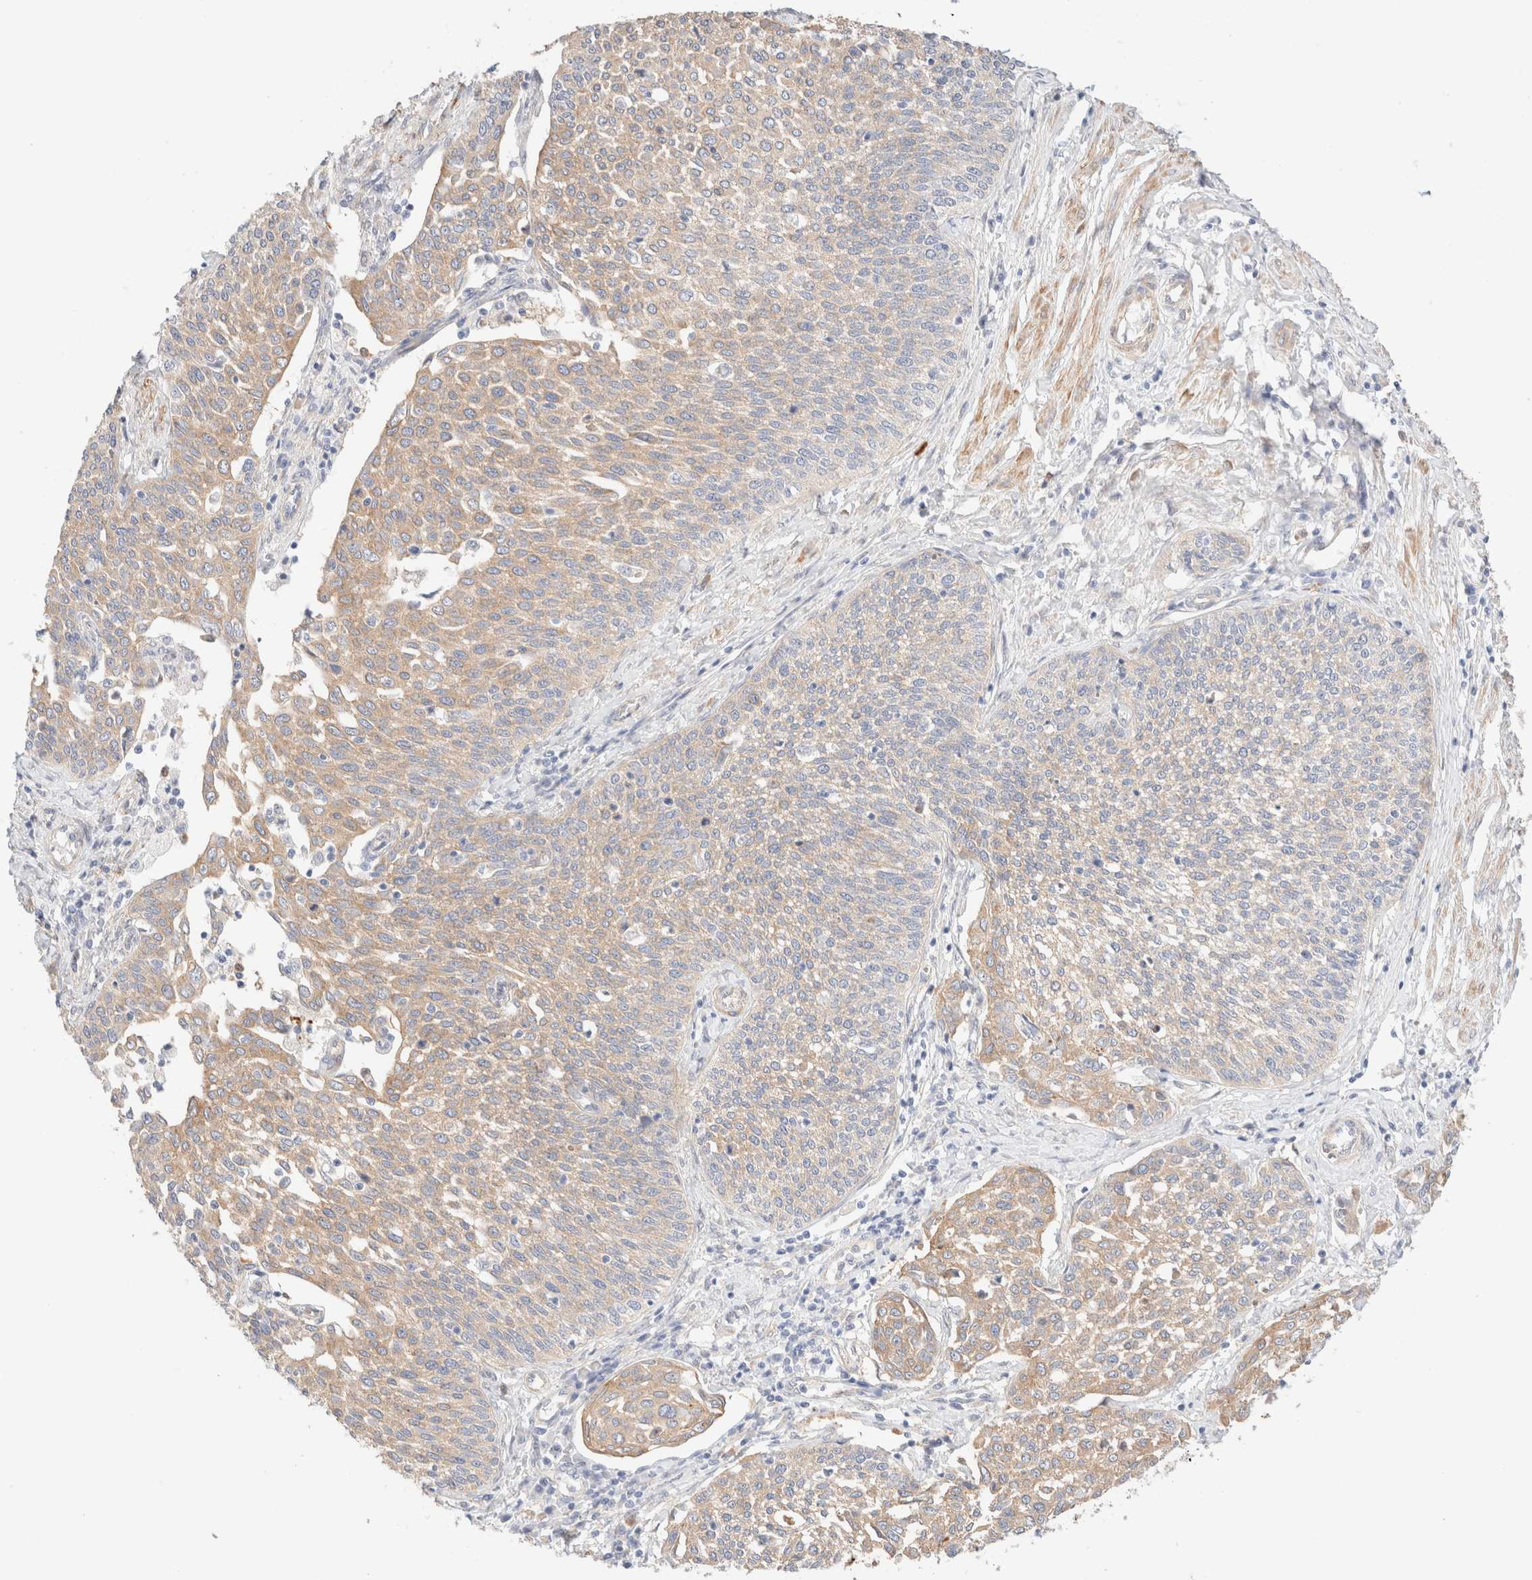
{"staining": {"intensity": "weak", "quantity": "25%-75%", "location": "cytoplasmic/membranous"}, "tissue": "cervical cancer", "cell_type": "Tumor cells", "image_type": "cancer", "snomed": [{"axis": "morphology", "description": "Squamous cell carcinoma, NOS"}, {"axis": "topography", "description": "Cervix"}], "caption": "Human cervical cancer stained for a protein (brown) reveals weak cytoplasmic/membranous positive staining in about 25%-75% of tumor cells.", "gene": "NIBAN2", "patient": {"sex": "female", "age": 34}}